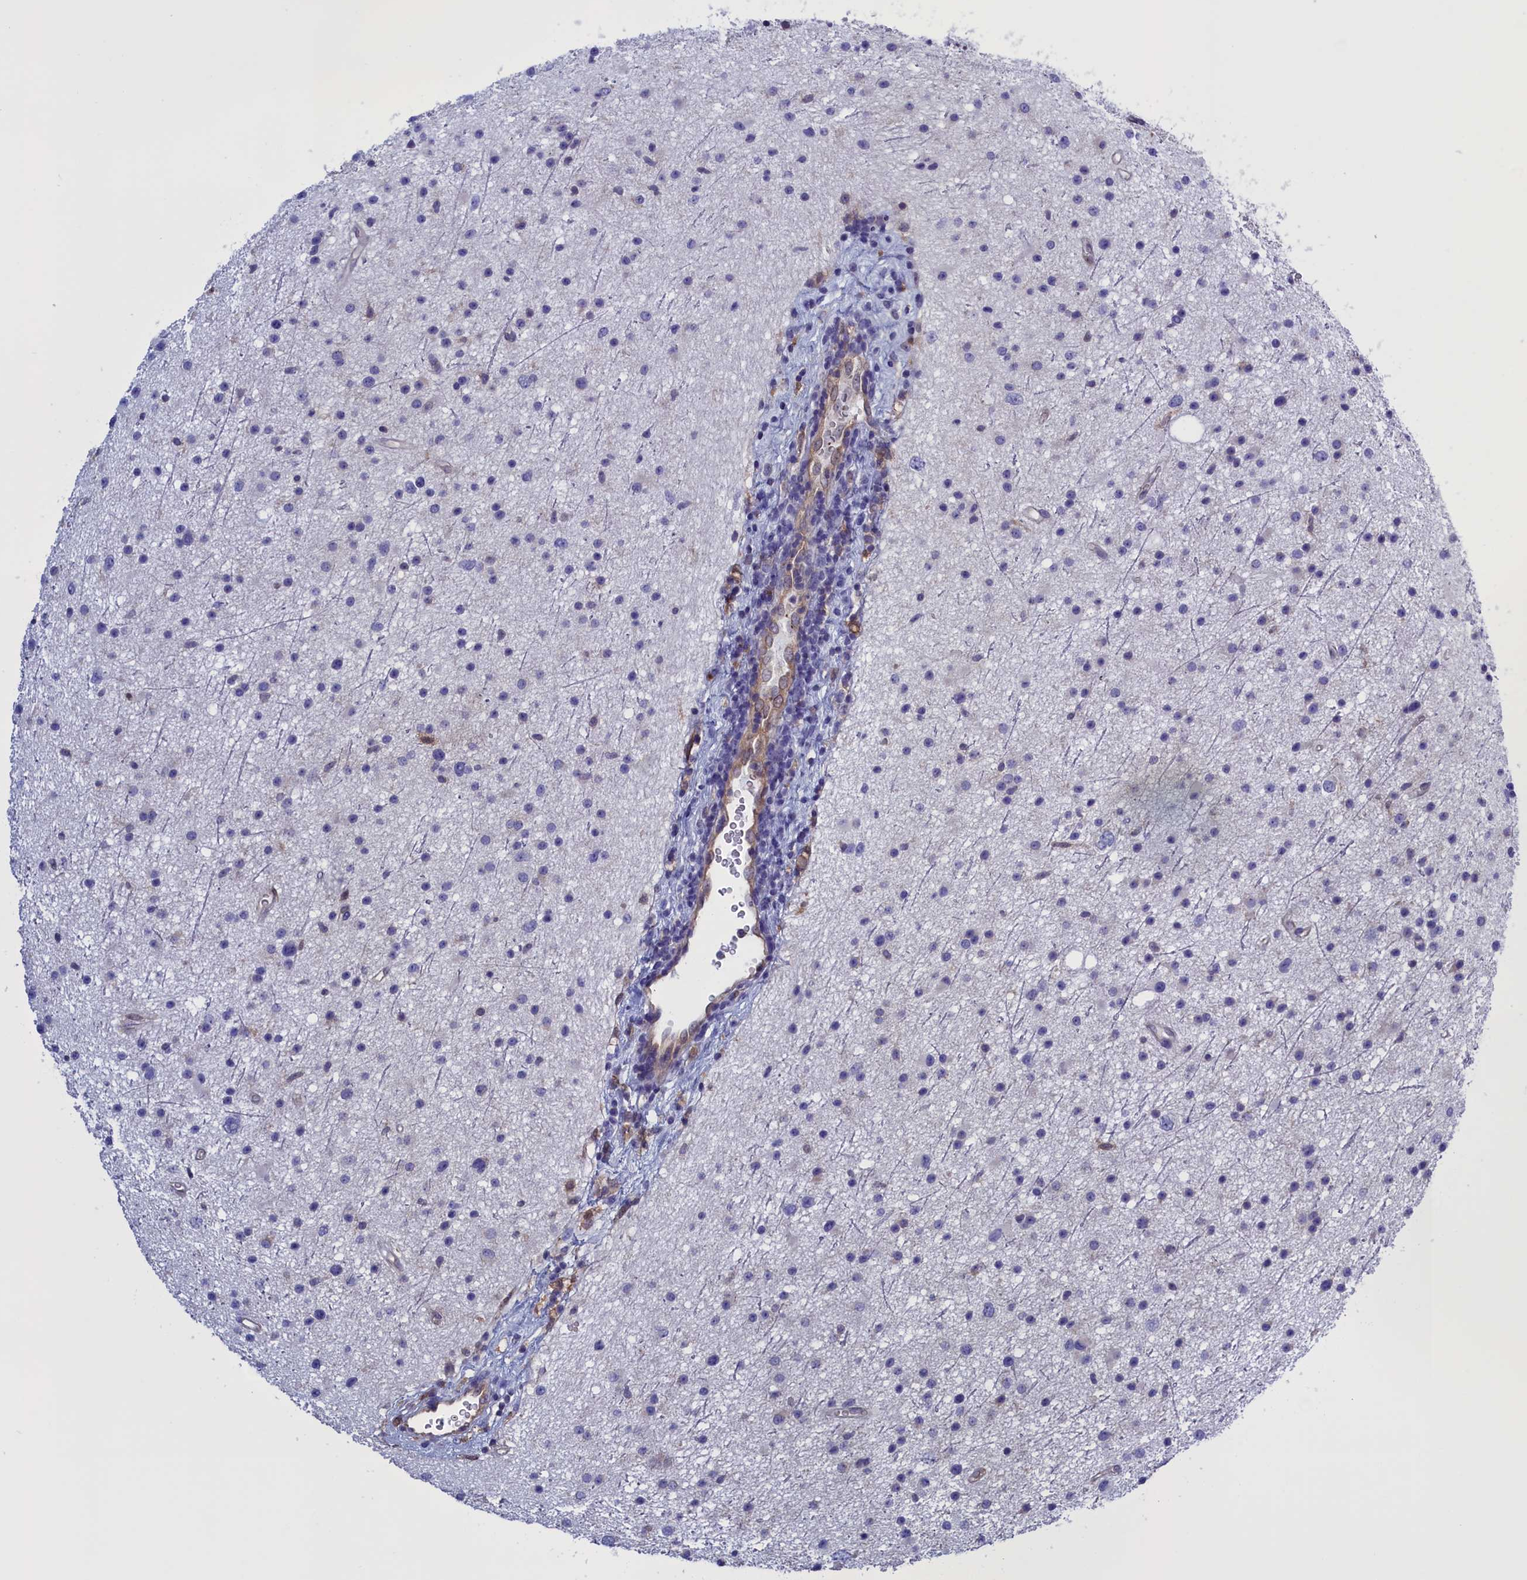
{"staining": {"intensity": "negative", "quantity": "none", "location": "none"}, "tissue": "glioma", "cell_type": "Tumor cells", "image_type": "cancer", "snomed": [{"axis": "morphology", "description": "Glioma, malignant, Low grade"}, {"axis": "topography", "description": "Cerebral cortex"}], "caption": "IHC of human malignant glioma (low-grade) shows no positivity in tumor cells. Brightfield microscopy of immunohistochemistry (IHC) stained with DAB (brown) and hematoxylin (blue), captured at high magnification.", "gene": "ARHGAP18", "patient": {"sex": "female", "age": 39}}